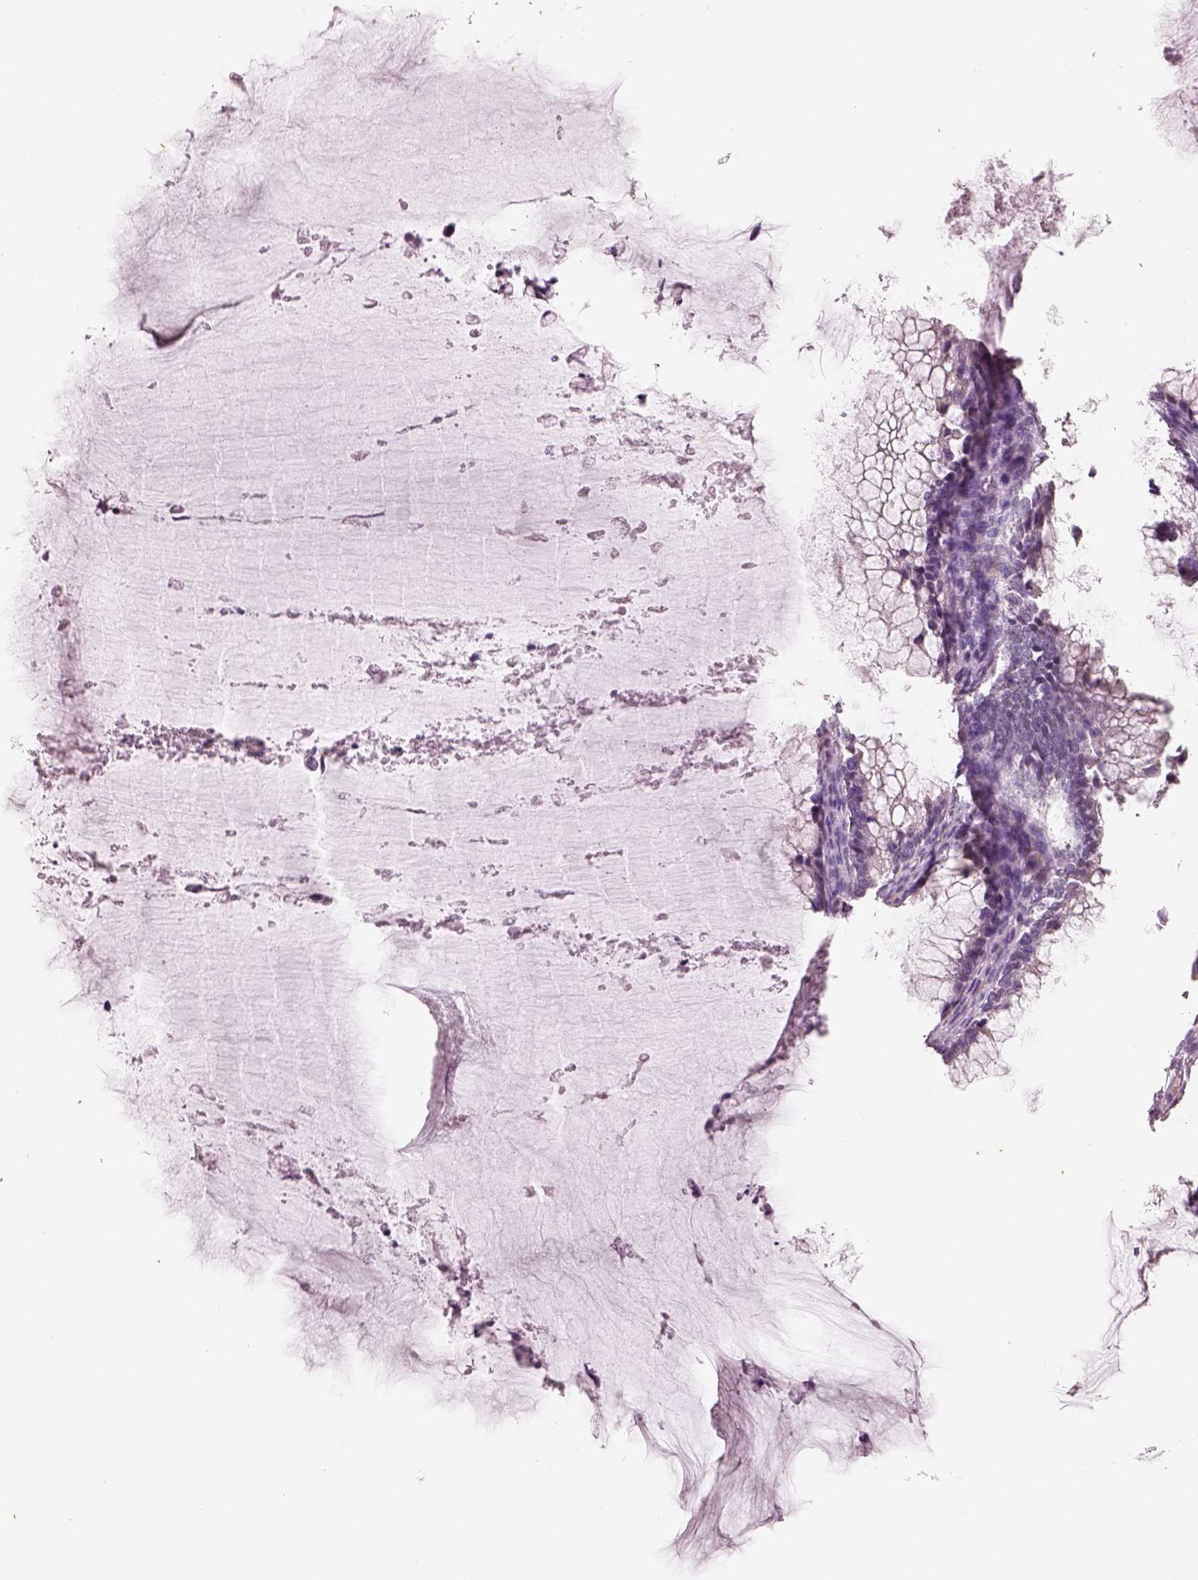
{"staining": {"intensity": "weak", "quantity": "<25%", "location": "cytoplasmic/membranous"}, "tissue": "ovarian cancer", "cell_type": "Tumor cells", "image_type": "cancer", "snomed": [{"axis": "morphology", "description": "Cystadenocarcinoma, mucinous, NOS"}, {"axis": "topography", "description": "Ovary"}], "caption": "This is an immunohistochemistry micrograph of ovarian mucinous cystadenocarcinoma. There is no positivity in tumor cells.", "gene": "ELSPBP1", "patient": {"sex": "female", "age": 38}}